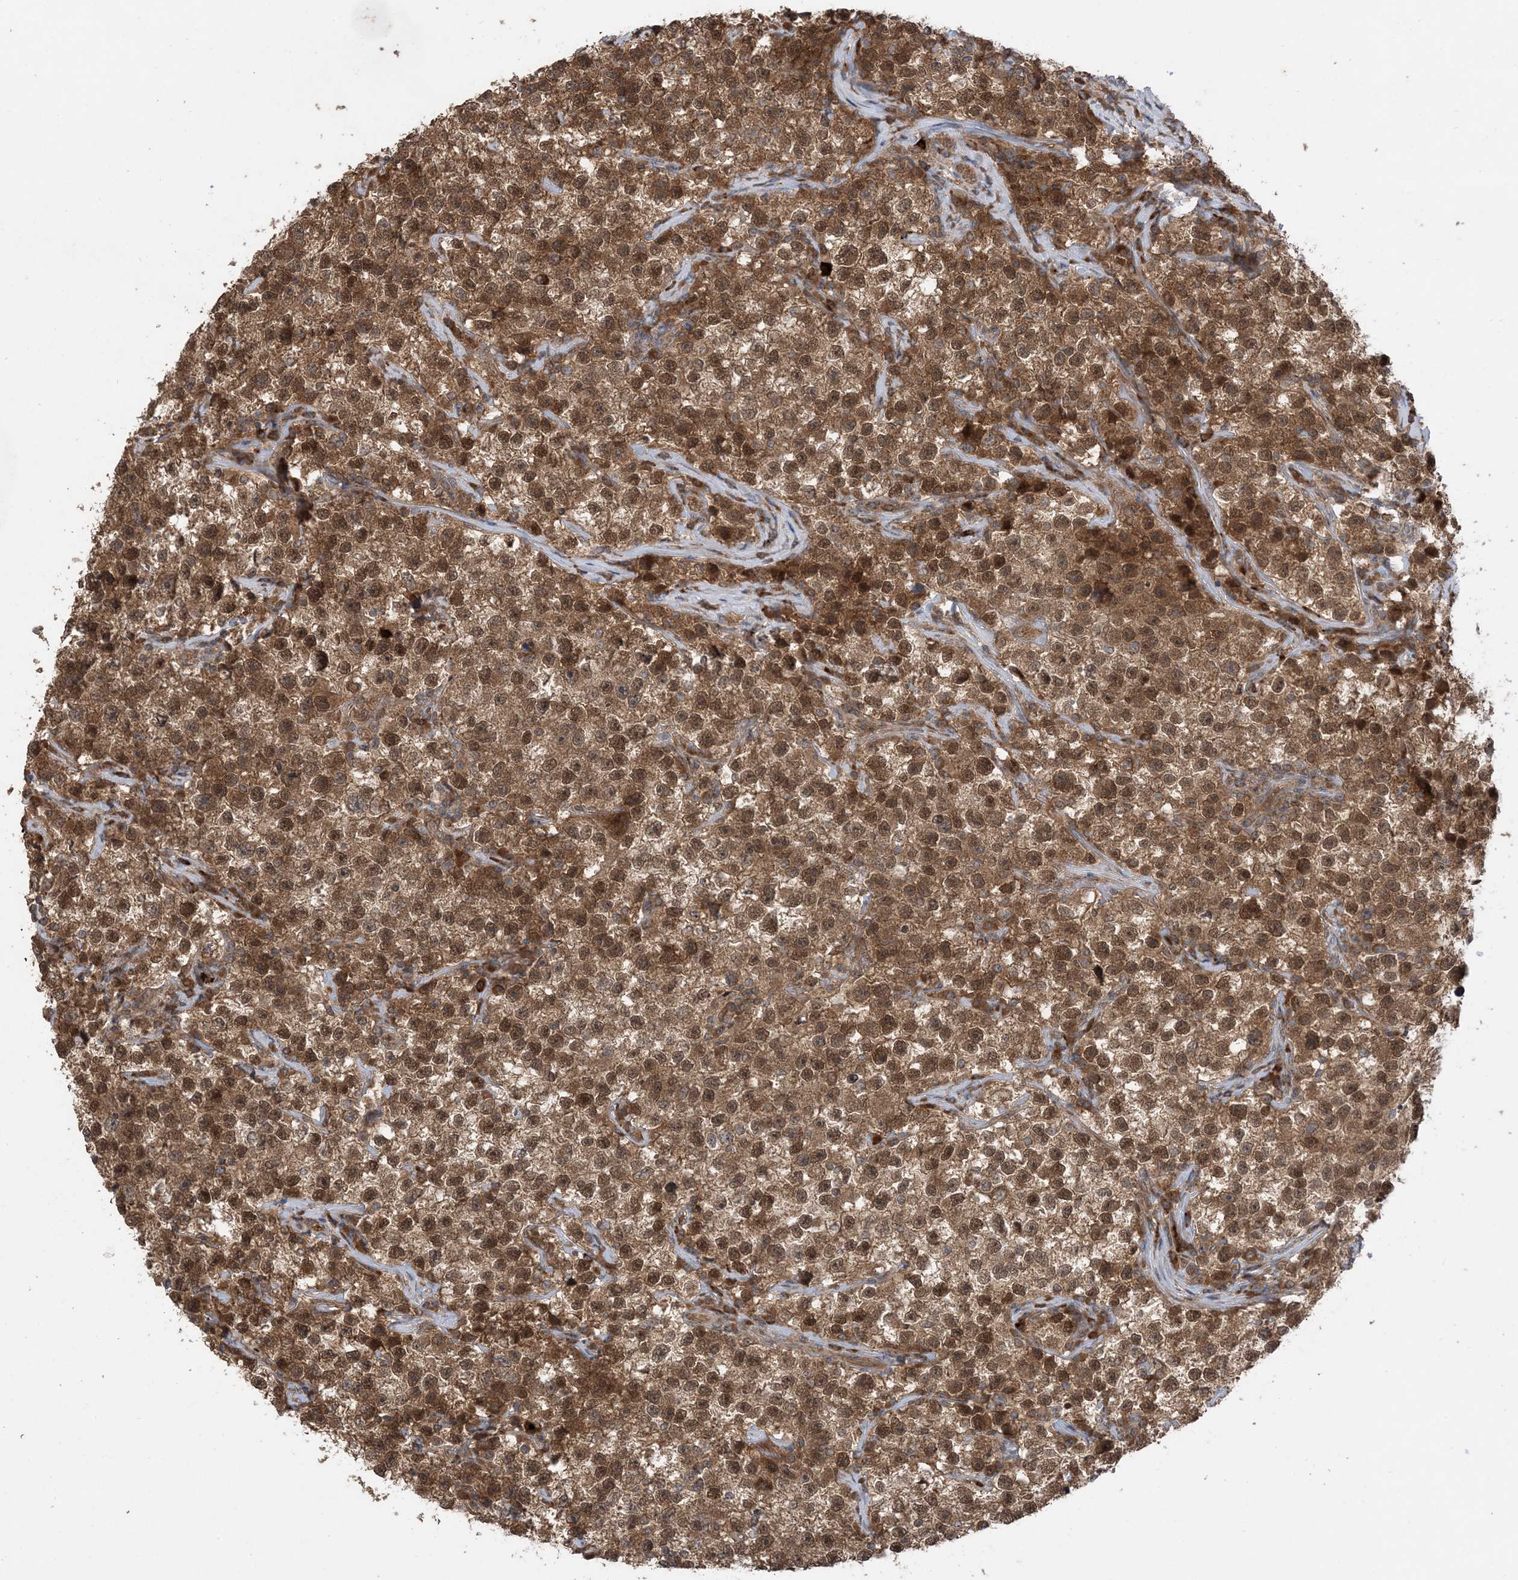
{"staining": {"intensity": "strong", "quantity": ">75%", "location": "cytoplasmic/membranous,nuclear"}, "tissue": "testis cancer", "cell_type": "Tumor cells", "image_type": "cancer", "snomed": [{"axis": "morphology", "description": "Seminoma, NOS"}, {"axis": "topography", "description": "Testis"}], "caption": "Human testis seminoma stained with a protein marker reveals strong staining in tumor cells.", "gene": "PUSL1", "patient": {"sex": "male", "age": 22}}